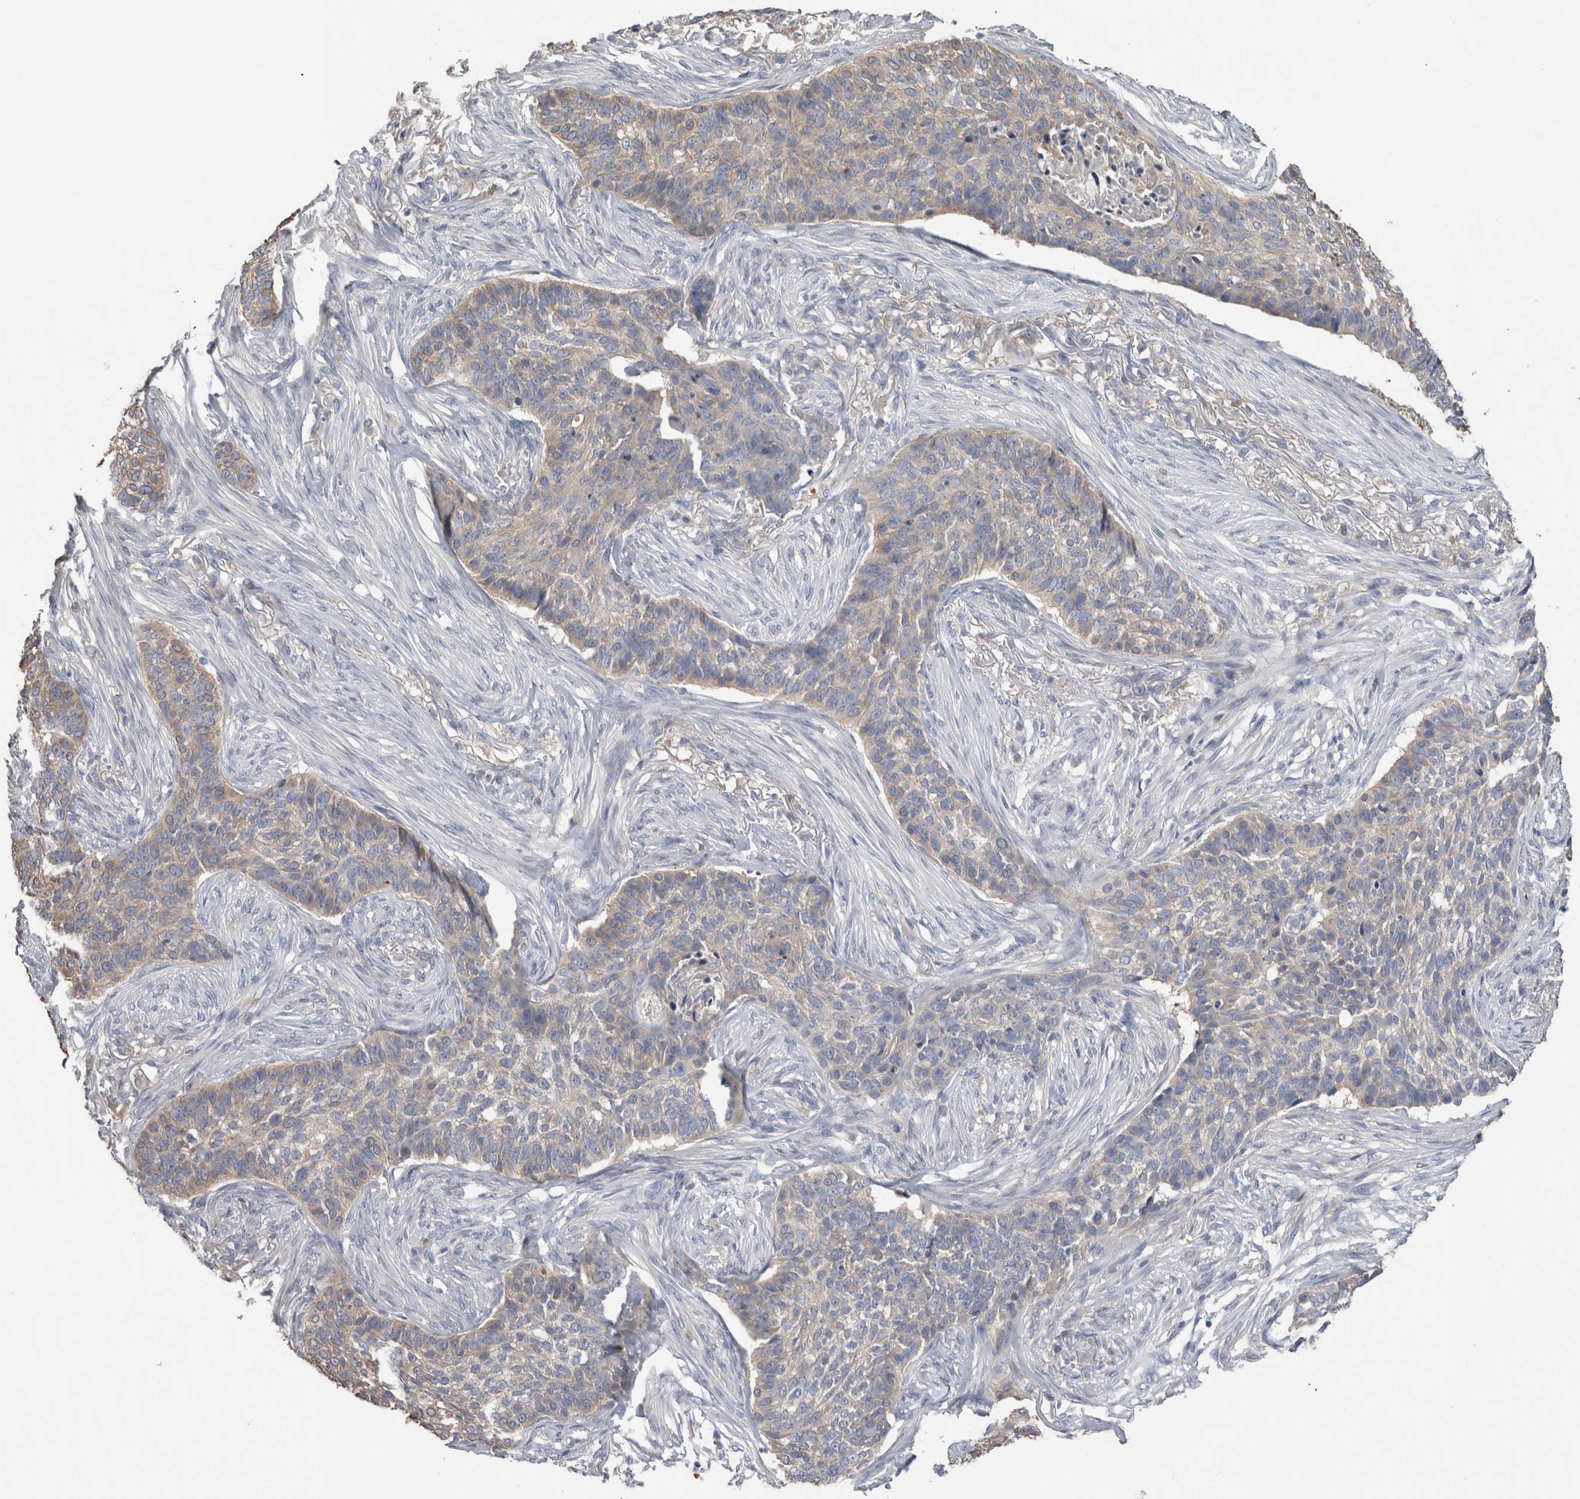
{"staining": {"intensity": "weak", "quantity": "25%-75%", "location": "cytoplasmic/membranous"}, "tissue": "skin cancer", "cell_type": "Tumor cells", "image_type": "cancer", "snomed": [{"axis": "morphology", "description": "Basal cell carcinoma"}, {"axis": "topography", "description": "Skin"}], "caption": "Immunohistochemistry photomicrograph of human skin cancer stained for a protein (brown), which exhibits low levels of weak cytoplasmic/membranous staining in about 25%-75% of tumor cells.", "gene": "SCRN1", "patient": {"sex": "male", "age": 85}}